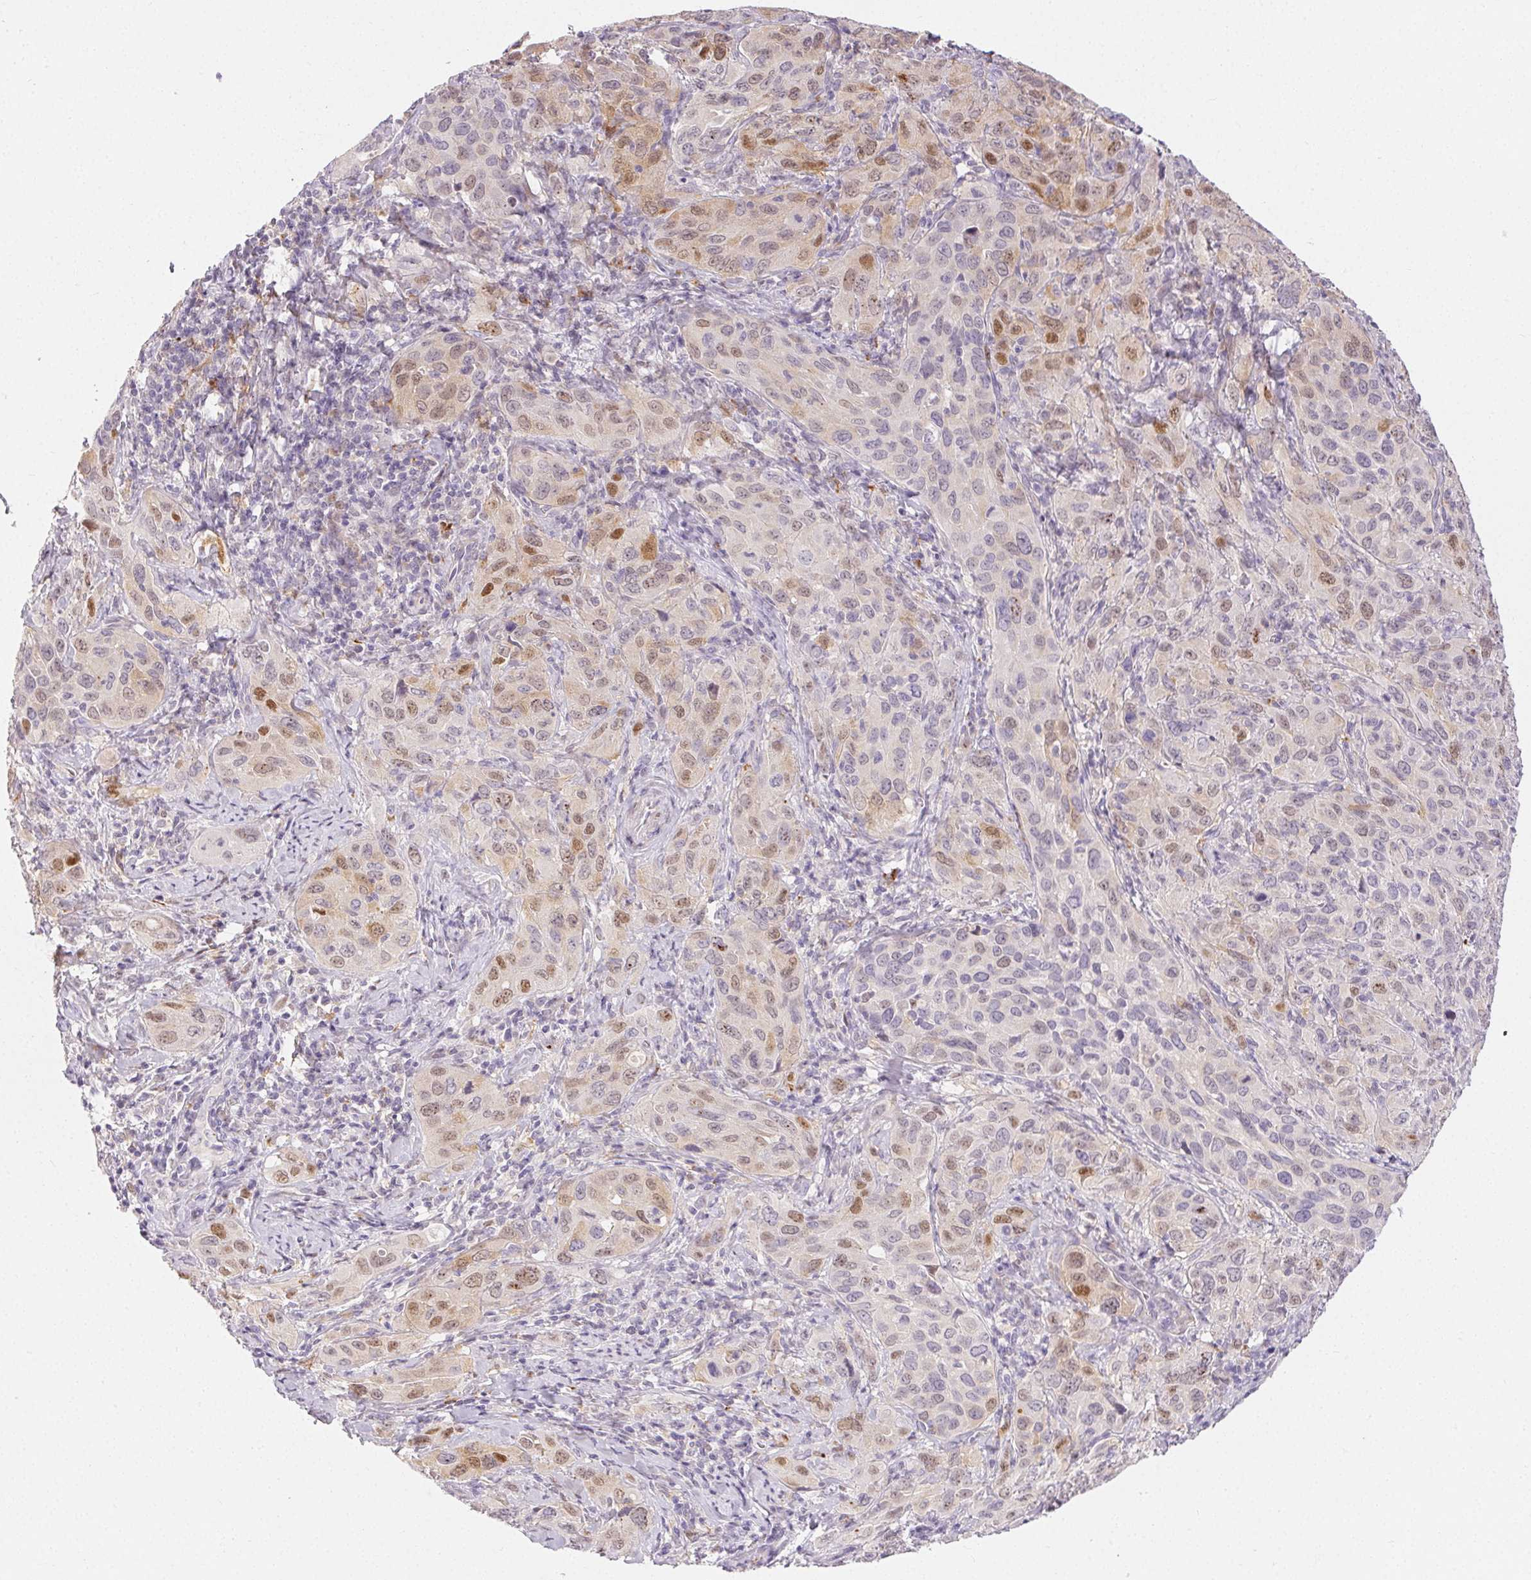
{"staining": {"intensity": "moderate", "quantity": "<25%", "location": "nuclear"}, "tissue": "cervical cancer", "cell_type": "Tumor cells", "image_type": "cancer", "snomed": [{"axis": "morphology", "description": "Normal tissue, NOS"}, {"axis": "morphology", "description": "Squamous cell carcinoma, NOS"}, {"axis": "topography", "description": "Cervix"}], "caption": "Moderate nuclear protein positivity is present in about <25% of tumor cells in cervical cancer (squamous cell carcinoma).", "gene": "RPGRIP1", "patient": {"sex": "female", "age": 51}}